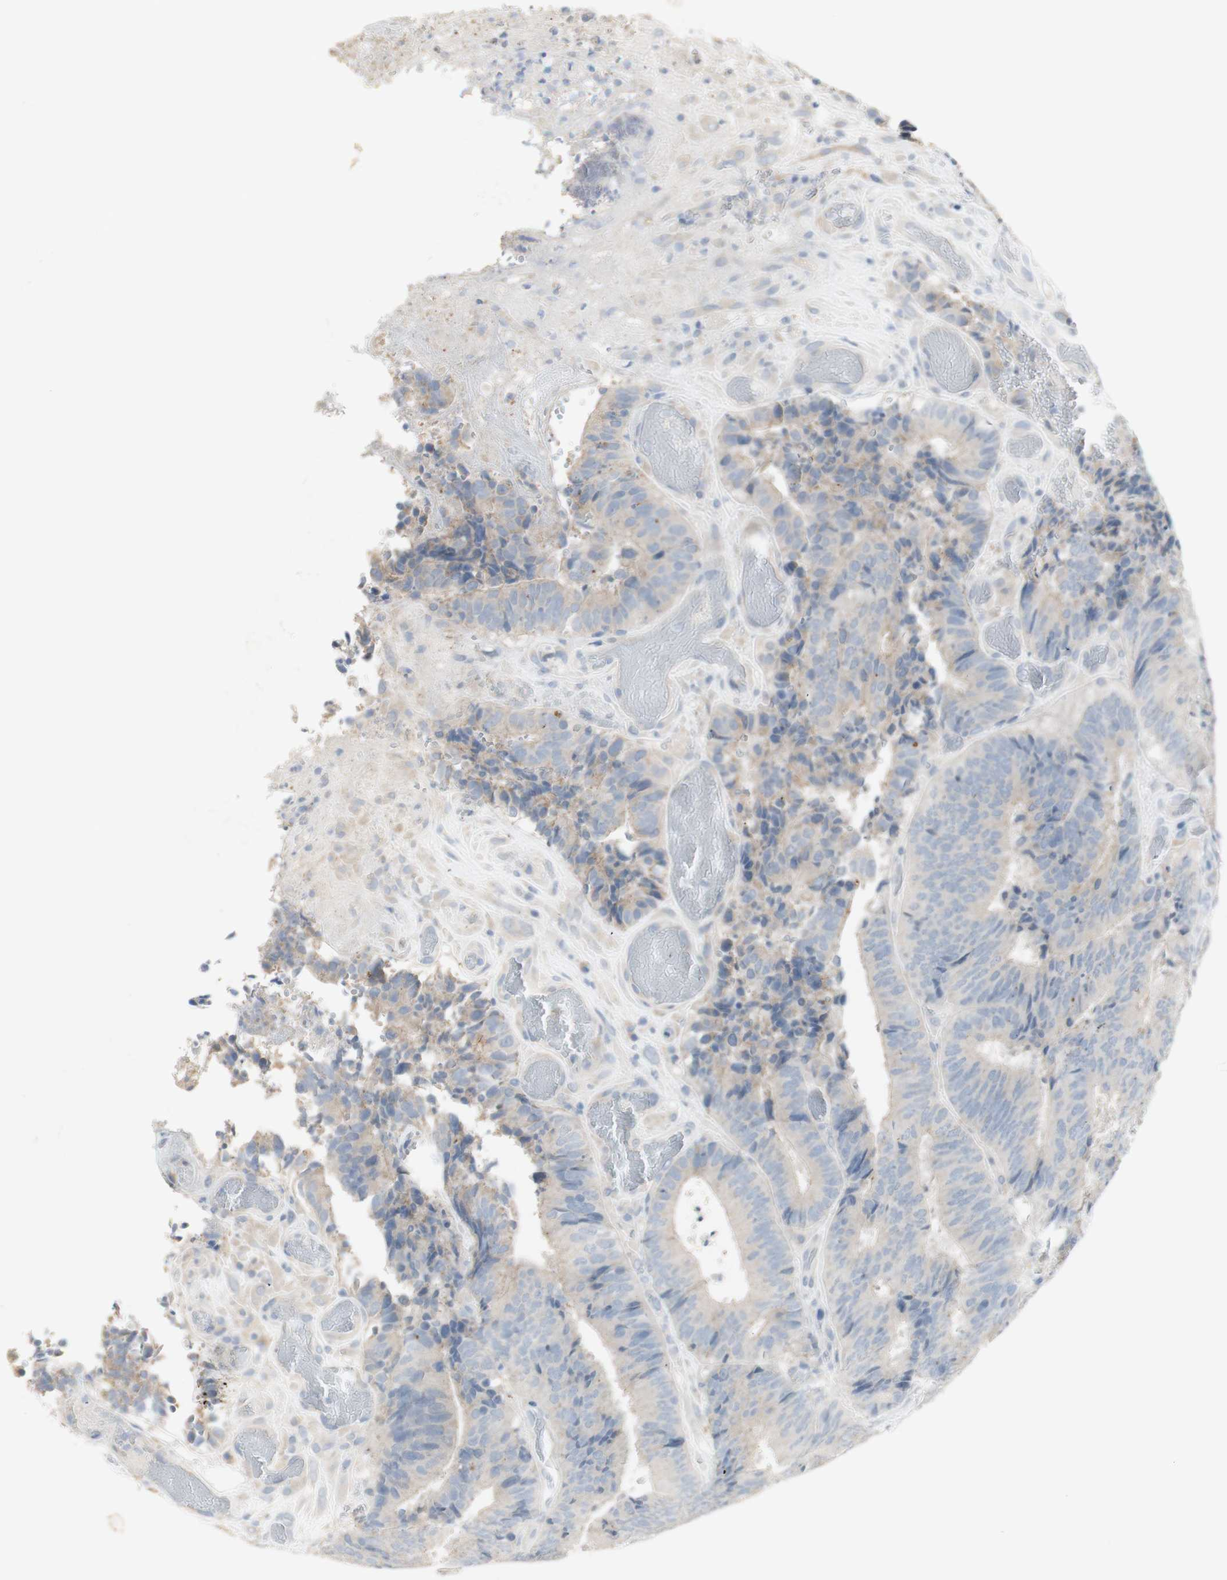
{"staining": {"intensity": "negative", "quantity": "none", "location": "none"}, "tissue": "colorectal cancer", "cell_type": "Tumor cells", "image_type": "cancer", "snomed": [{"axis": "morphology", "description": "Adenocarcinoma, NOS"}, {"axis": "topography", "description": "Rectum"}], "caption": "Tumor cells show no significant expression in colorectal cancer.", "gene": "ART3", "patient": {"sex": "male", "age": 72}}